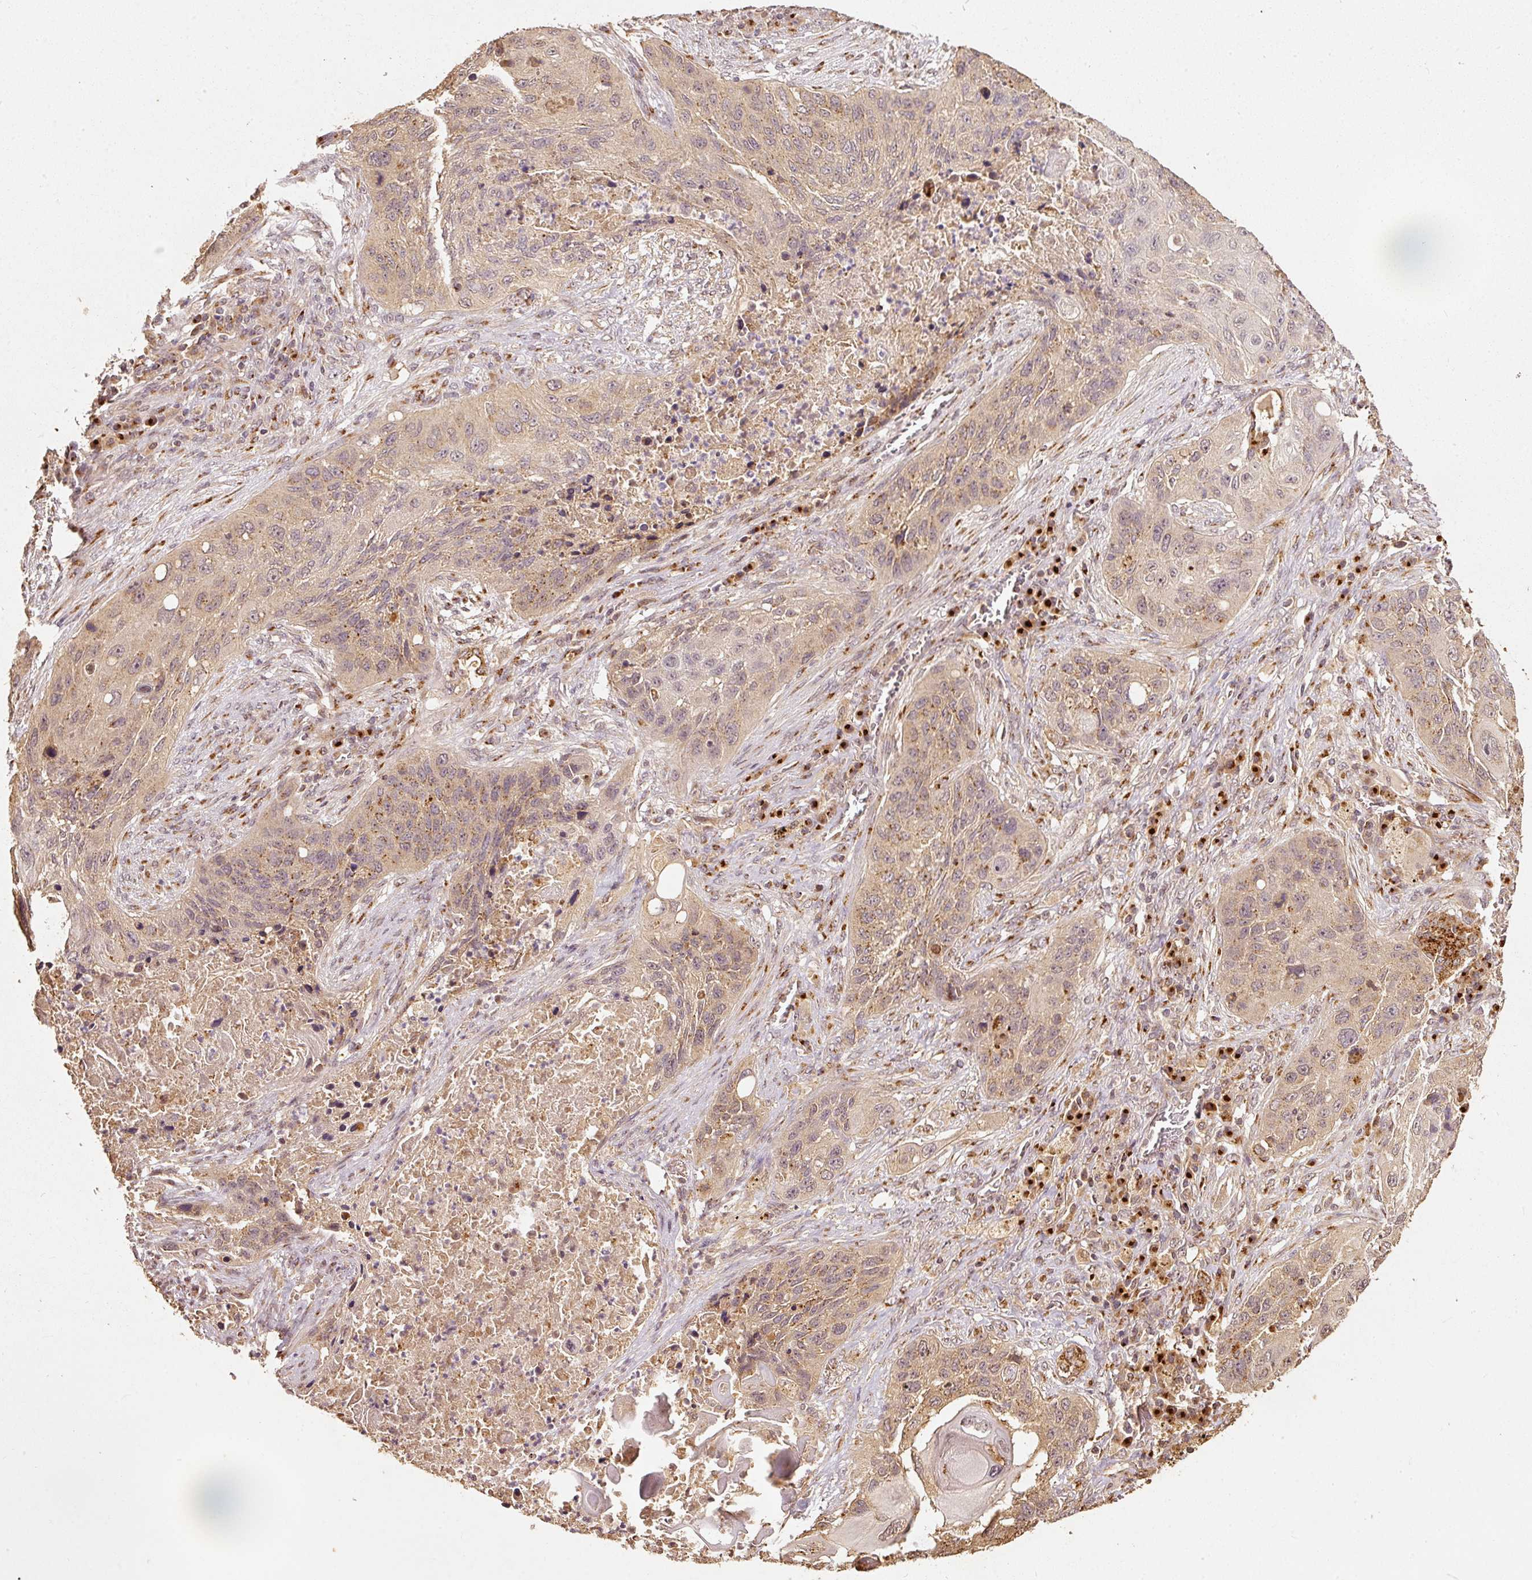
{"staining": {"intensity": "weak", "quantity": ">75%", "location": "cytoplasmic/membranous"}, "tissue": "lung cancer", "cell_type": "Tumor cells", "image_type": "cancer", "snomed": [{"axis": "morphology", "description": "Squamous cell carcinoma, NOS"}, {"axis": "topography", "description": "Lung"}], "caption": "This micrograph shows lung squamous cell carcinoma stained with IHC to label a protein in brown. The cytoplasmic/membranous of tumor cells show weak positivity for the protein. Nuclei are counter-stained blue.", "gene": "FUT8", "patient": {"sex": "female", "age": 63}}